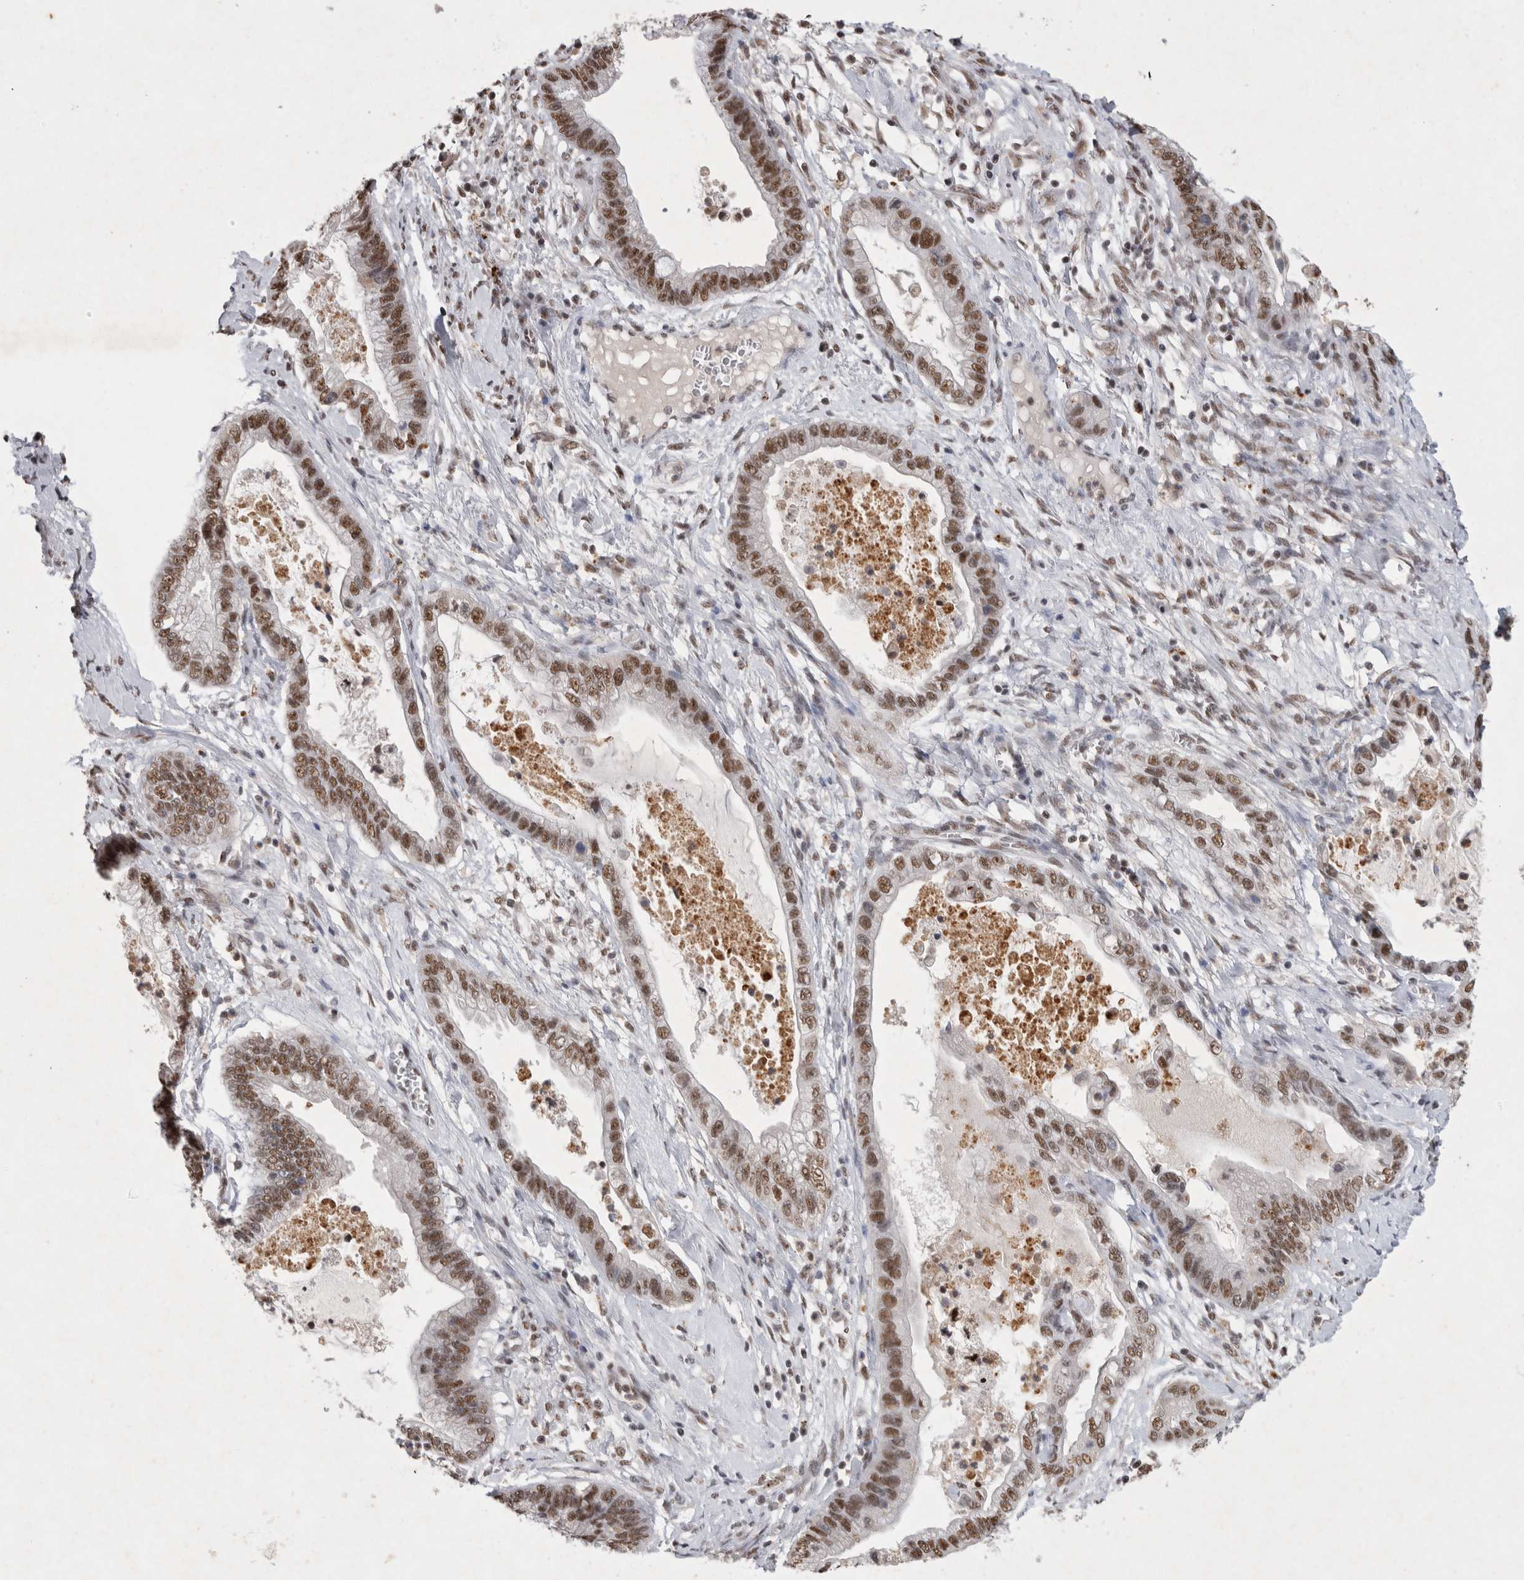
{"staining": {"intensity": "moderate", "quantity": ">75%", "location": "nuclear"}, "tissue": "cervical cancer", "cell_type": "Tumor cells", "image_type": "cancer", "snomed": [{"axis": "morphology", "description": "Adenocarcinoma, NOS"}, {"axis": "topography", "description": "Cervix"}], "caption": "Cervical adenocarcinoma stained with a protein marker reveals moderate staining in tumor cells.", "gene": "XRCC5", "patient": {"sex": "female", "age": 44}}